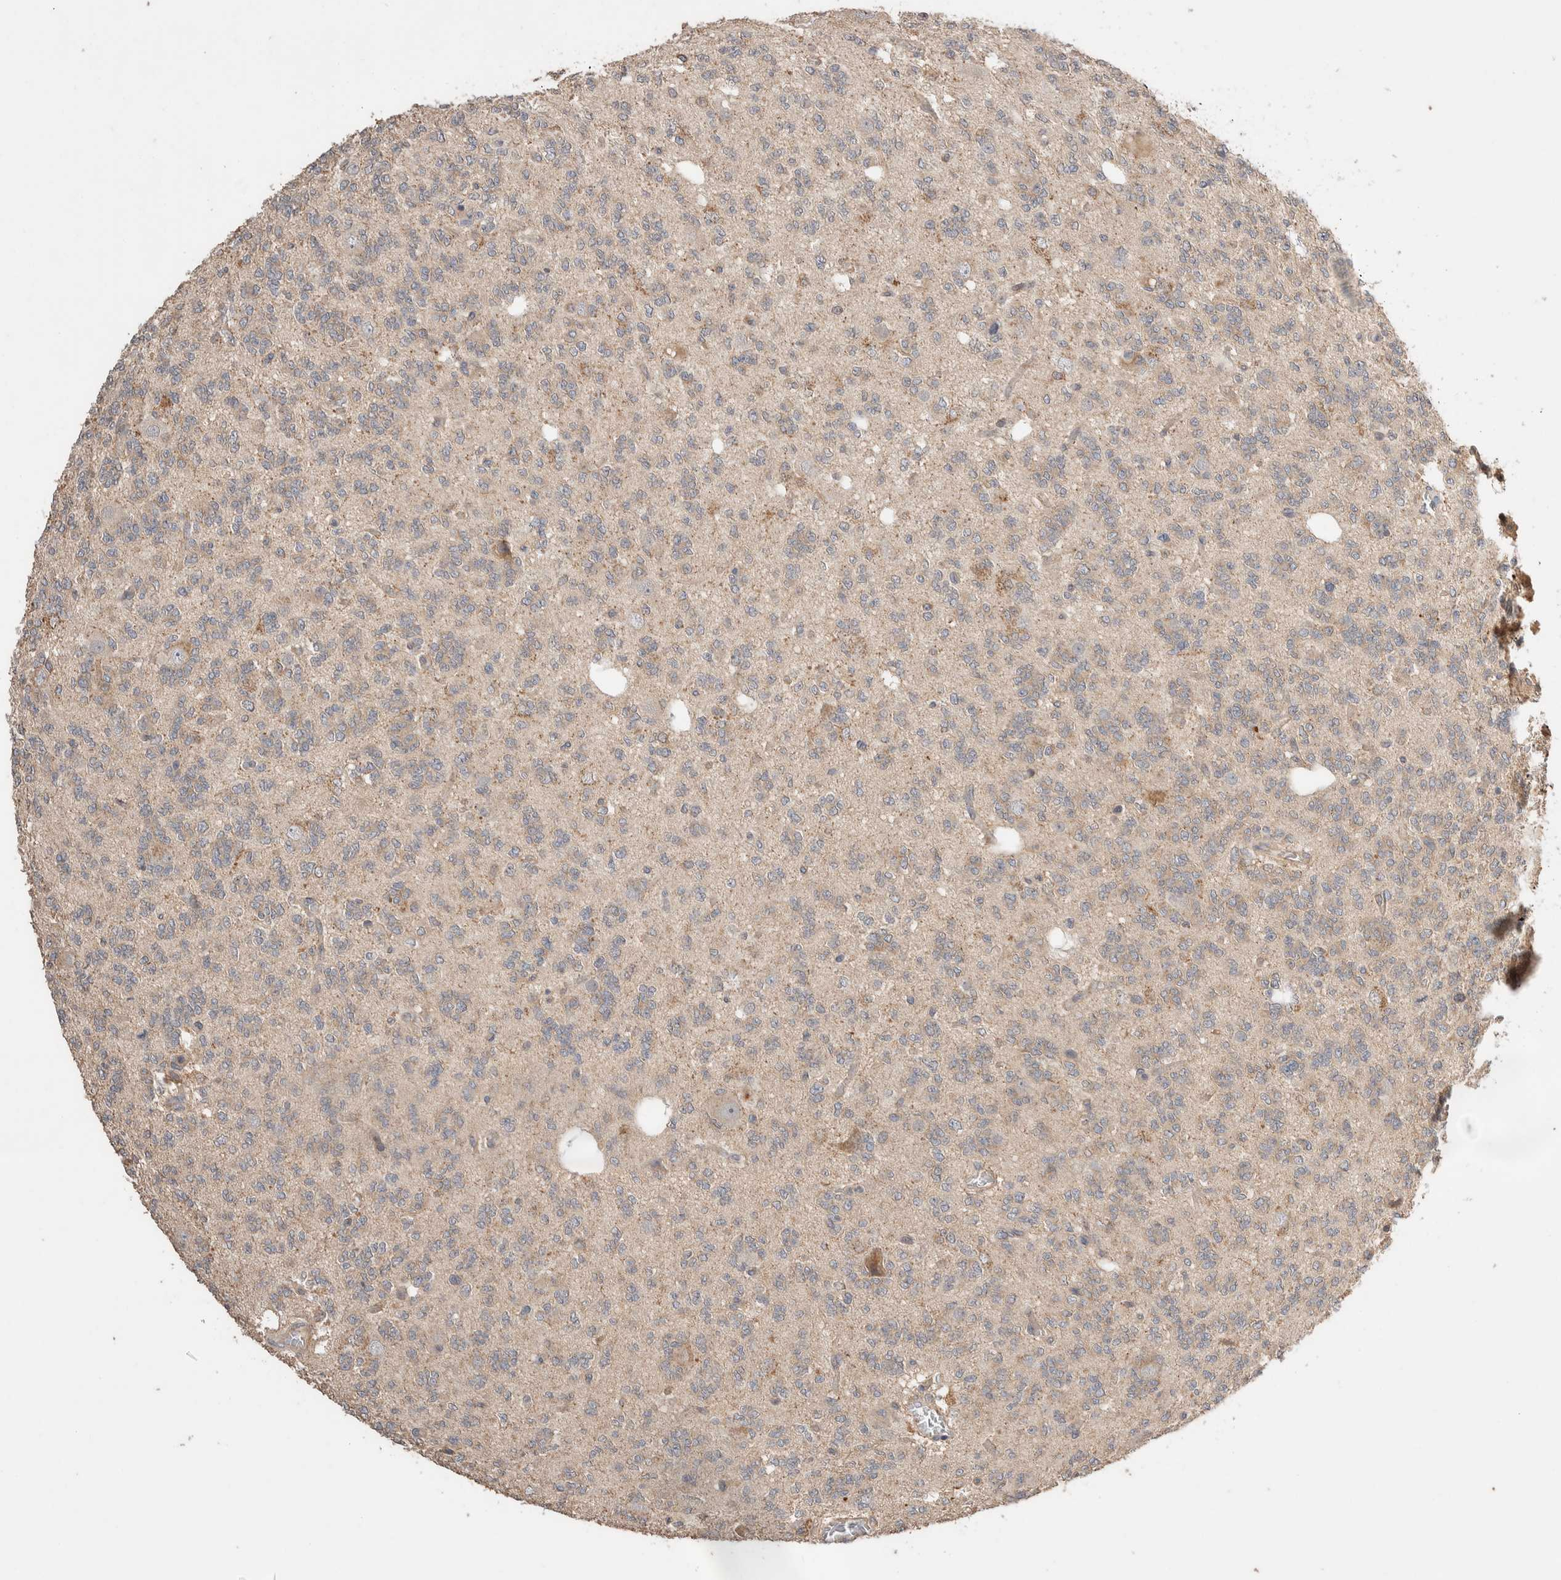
{"staining": {"intensity": "weak", "quantity": "25%-75%", "location": "cytoplasmic/membranous"}, "tissue": "glioma", "cell_type": "Tumor cells", "image_type": "cancer", "snomed": [{"axis": "morphology", "description": "Glioma, malignant, Low grade"}, {"axis": "topography", "description": "Brain"}], "caption": "A brown stain highlights weak cytoplasmic/membranous staining of a protein in glioma tumor cells. (DAB (3,3'-diaminobenzidine) = brown stain, brightfield microscopy at high magnification).", "gene": "WDR91", "patient": {"sex": "male", "age": 38}}